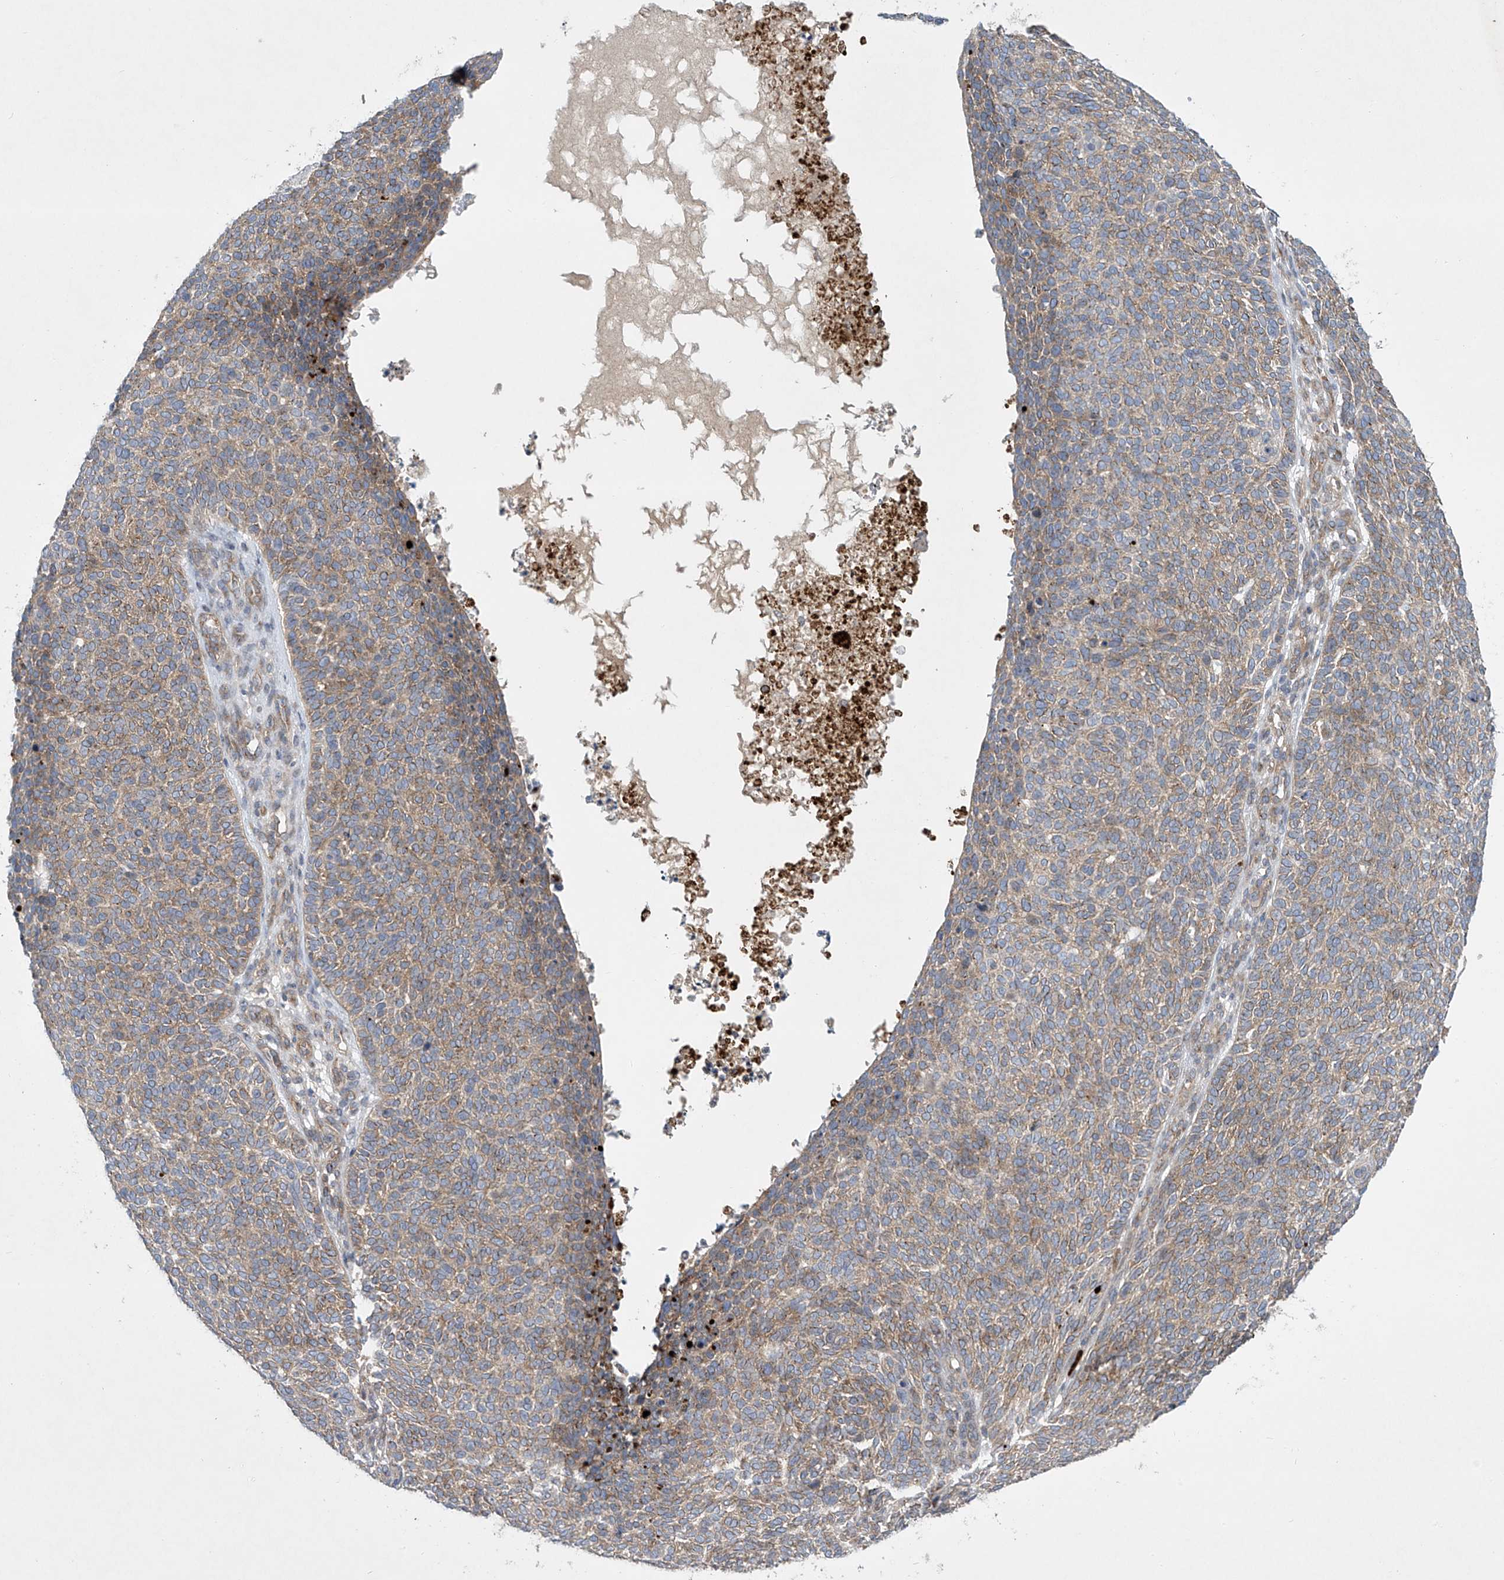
{"staining": {"intensity": "moderate", "quantity": ">75%", "location": "cytoplasmic/membranous"}, "tissue": "skin cancer", "cell_type": "Tumor cells", "image_type": "cancer", "snomed": [{"axis": "morphology", "description": "Squamous cell carcinoma, NOS"}, {"axis": "topography", "description": "Skin"}], "caption": "Human skin cancer stained with a protein marker exhibits moderate staining in tumor cells.", "gene": "TJAP1", "patient": {"sex": "female", "age": 90}}